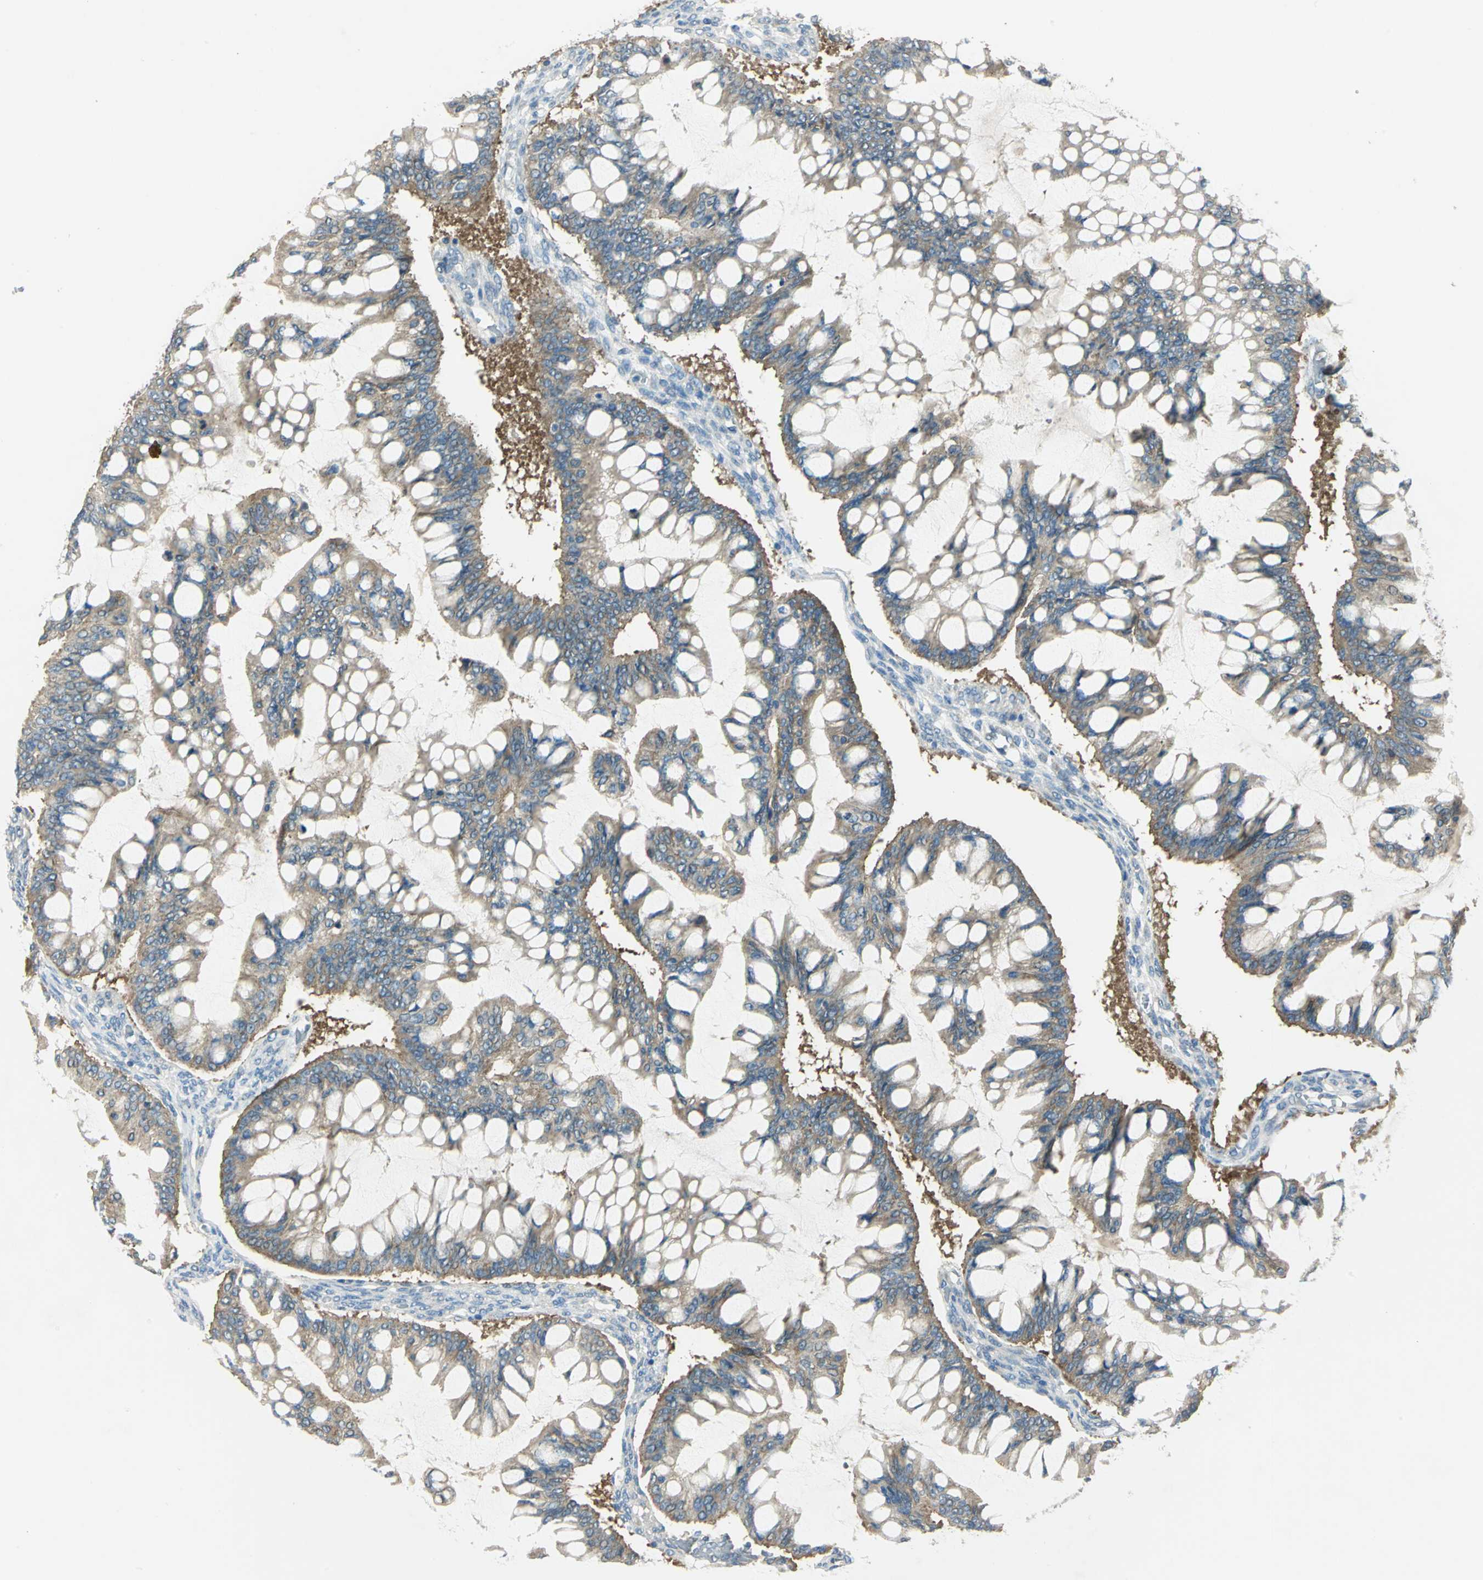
{"staining": {"intensity": "strong", "quantity": ">75%", "location": "cytoplasmic/membranous"}, "tissue": "ovarian cancer", "cell_type": "Tumor cells", "image_type": "cancer", "snomed": [{"axis": "morphology", "description": "Cystadenocarcinoma, mucinous, NOS"}, {"axis": "topography", "description": "Ovary"}], "caption": "Brown immunohistochemical staining in human ovarian cancer (mucinous cystadenocarcinoma) reveals strong cytoplasmic/membranous positivity in approximately >75% of tumor cells.", "gene": "SHC2", "patient": {"sex": "female", "age": 73}}